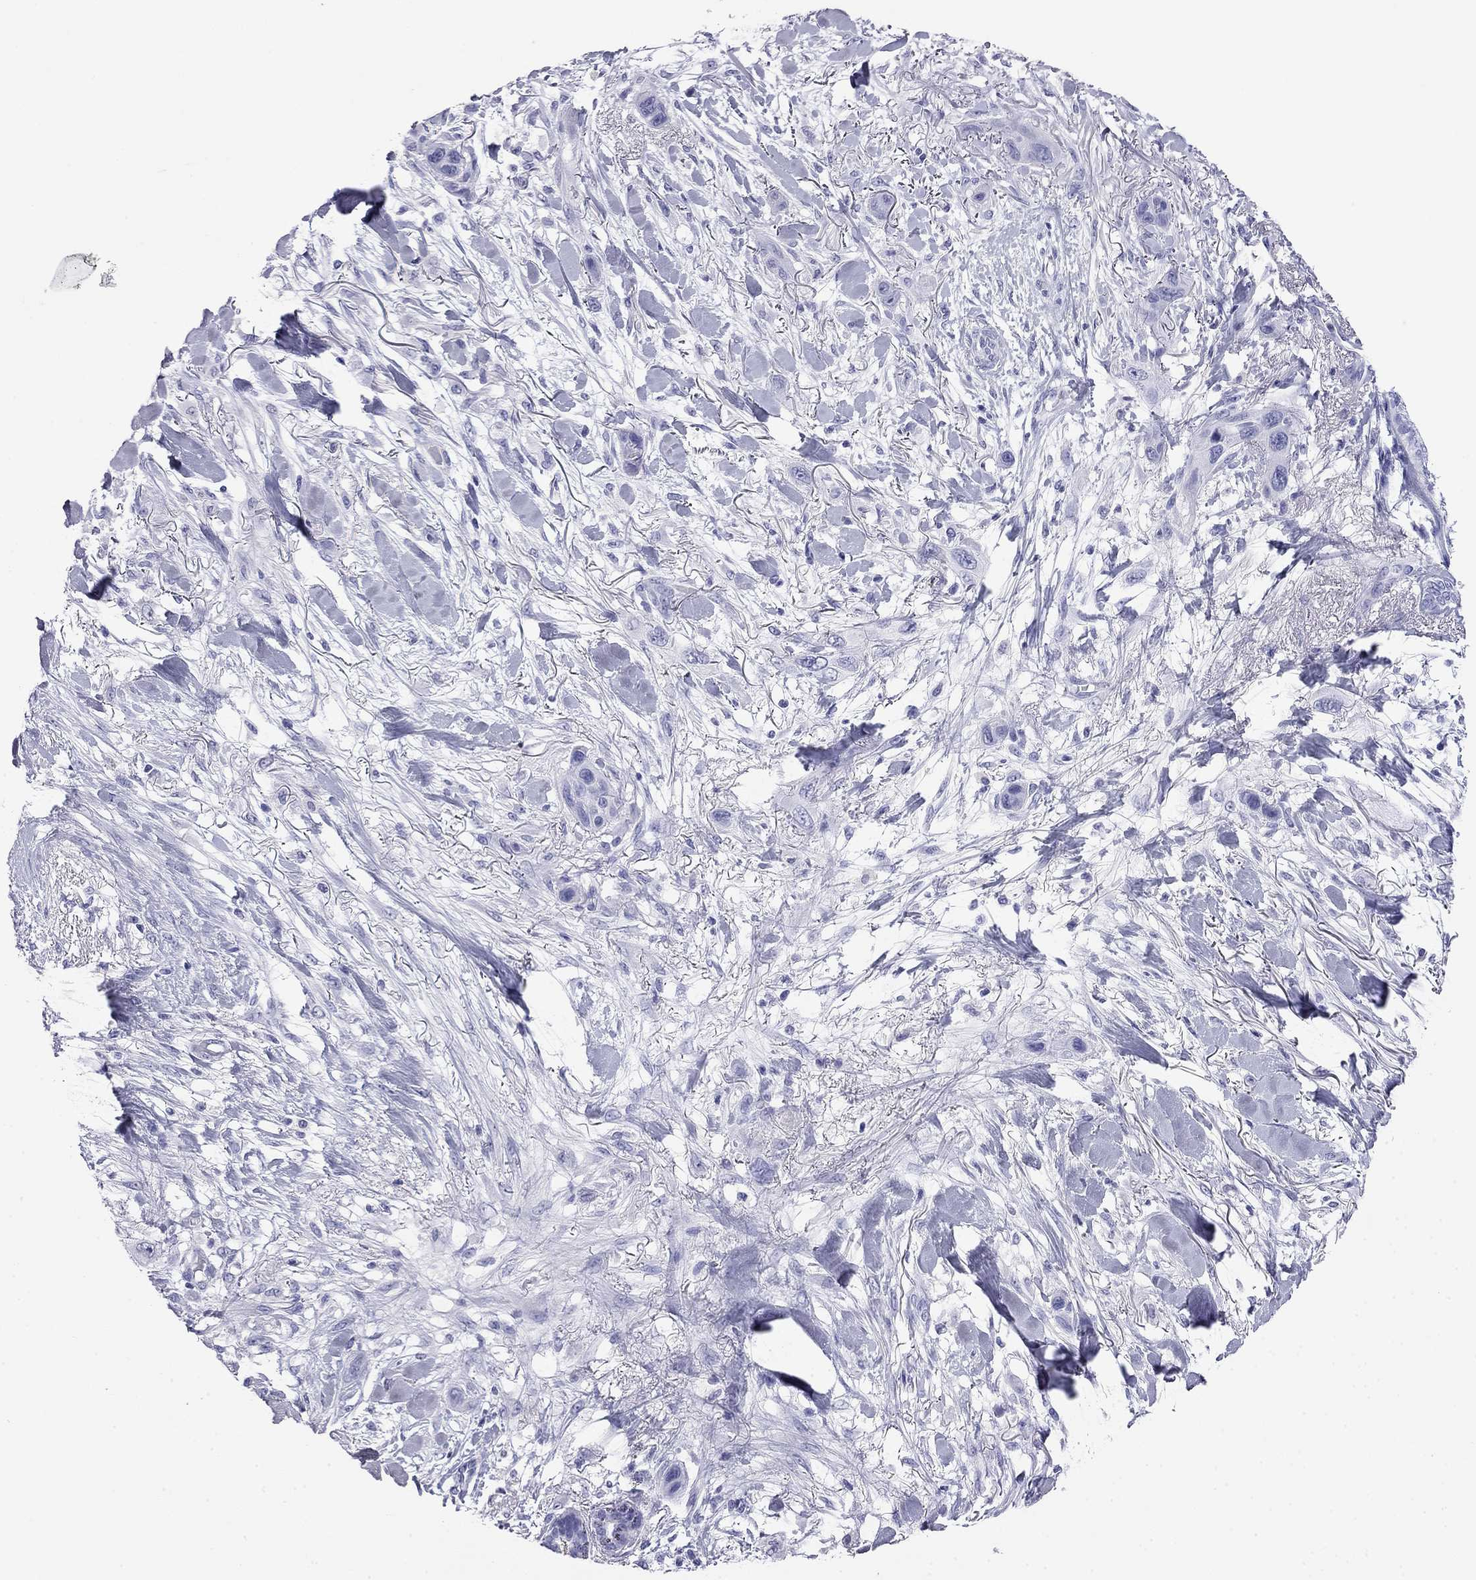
{"staining": {"intensity": "negative", "quantity": "none", "location": "none"}, "tissue": "skin cancer", "cell_type": "Tumor cells", "image_type": "cancer", "snomed": [{"axis": "morphology", "description": "Squamous cell carcinoma, NOS"}, {"axis": "topography", "description": "Skin"}], "caption": "The histopathology image exhibits no significant expression in tumor cells of skin cancer.", "gene": "ODF4", "patient": {"sex": "male", "age": 79}}